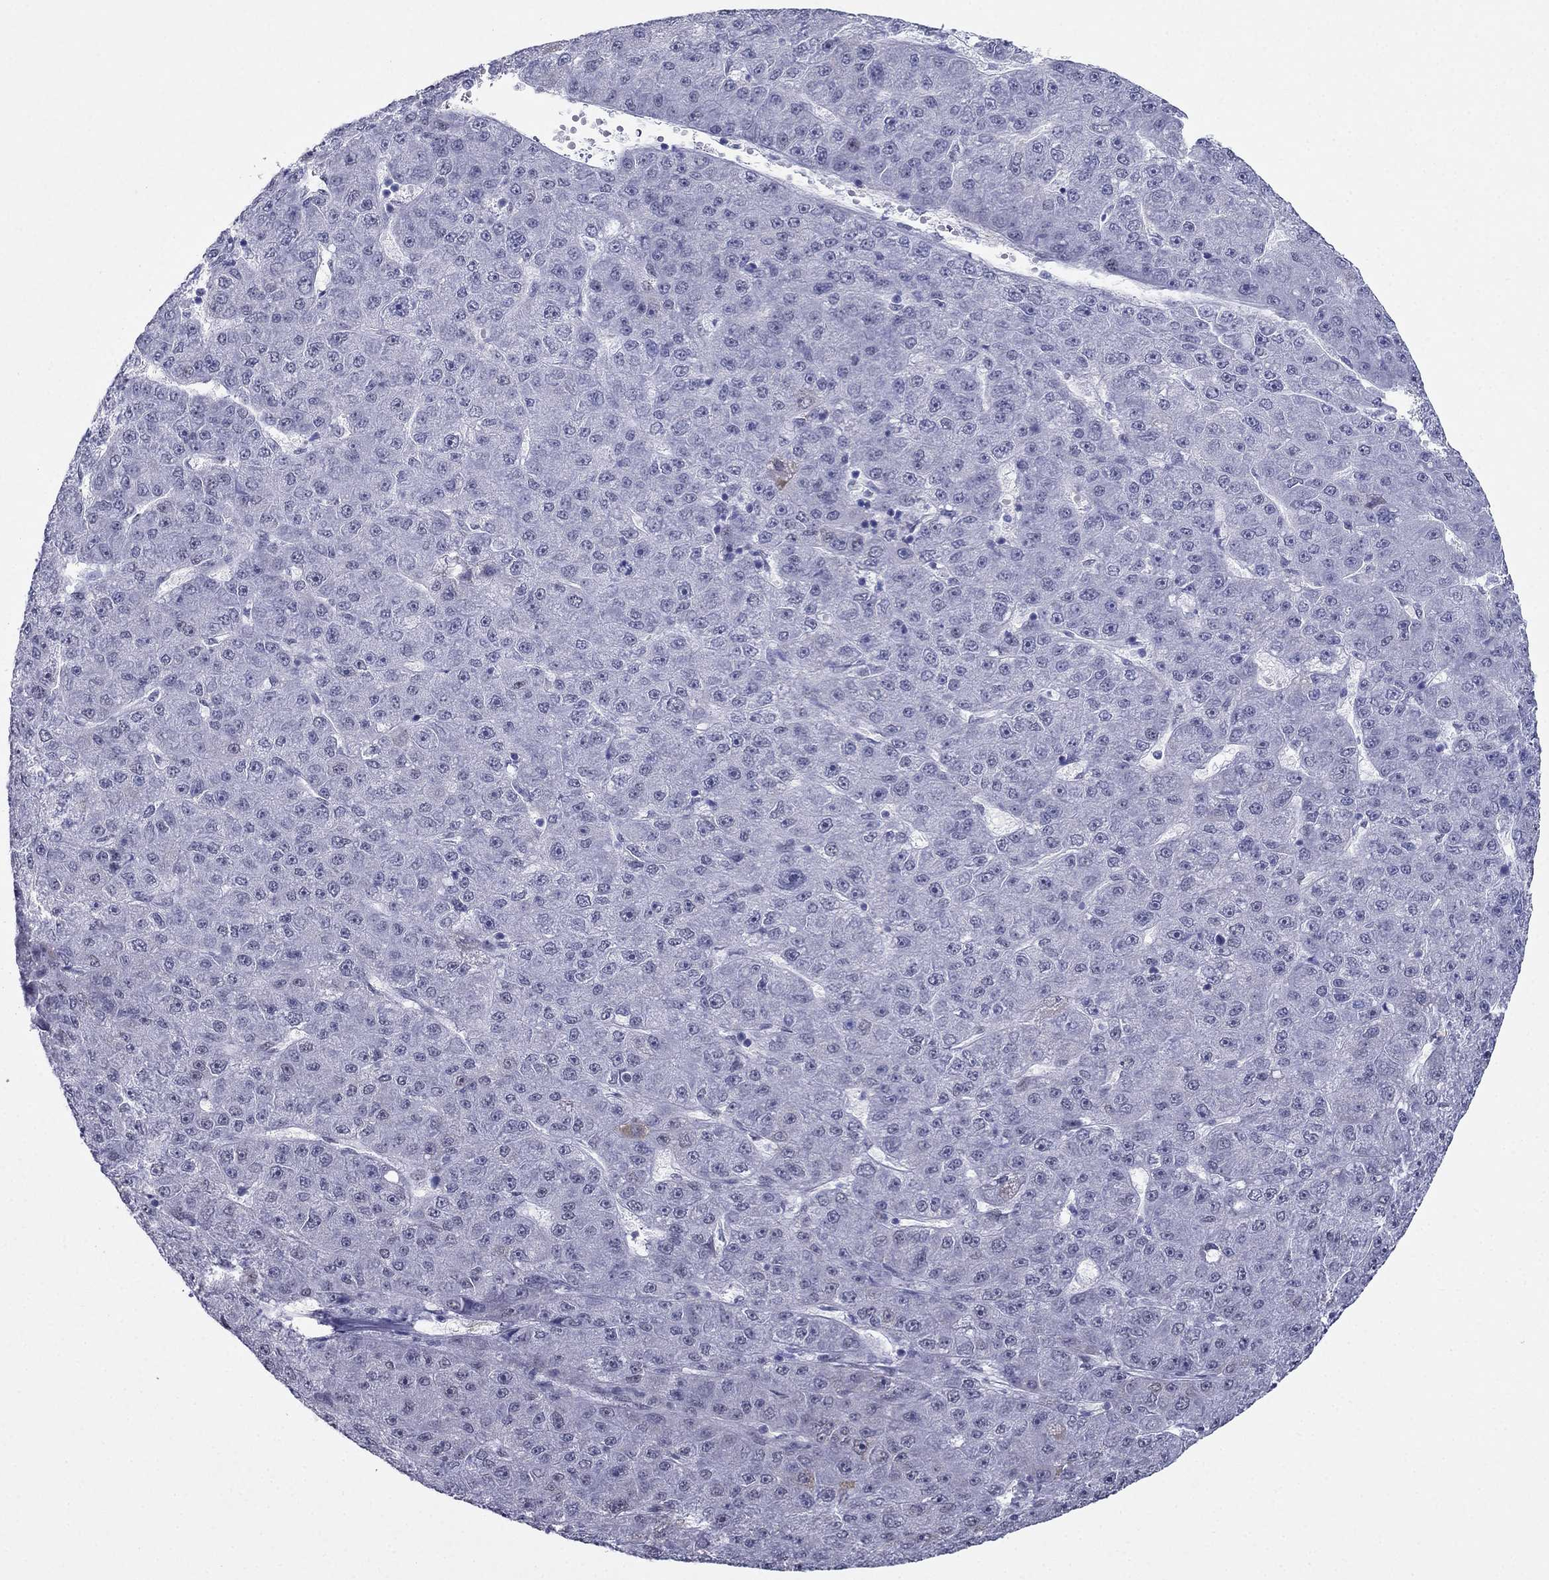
{"staining": {"intensity": "negative", "quantity": "none", "location": "none"}, "tissue": "liver cancer", "cell_type": "Tumor cells", "image_type": "cancer", "snomed": [{"axis": "morphology", "description": "Carcinoma, Hepatocellular, NOS"}, {"axis": "topography", "description": "Liver"}], "caption": "Liver cancer was stained to show a protein in brown. There is no significant staining in tumor cells.", "gene": "PPM1G", "patient": {"sex": "male", "age": 67}}